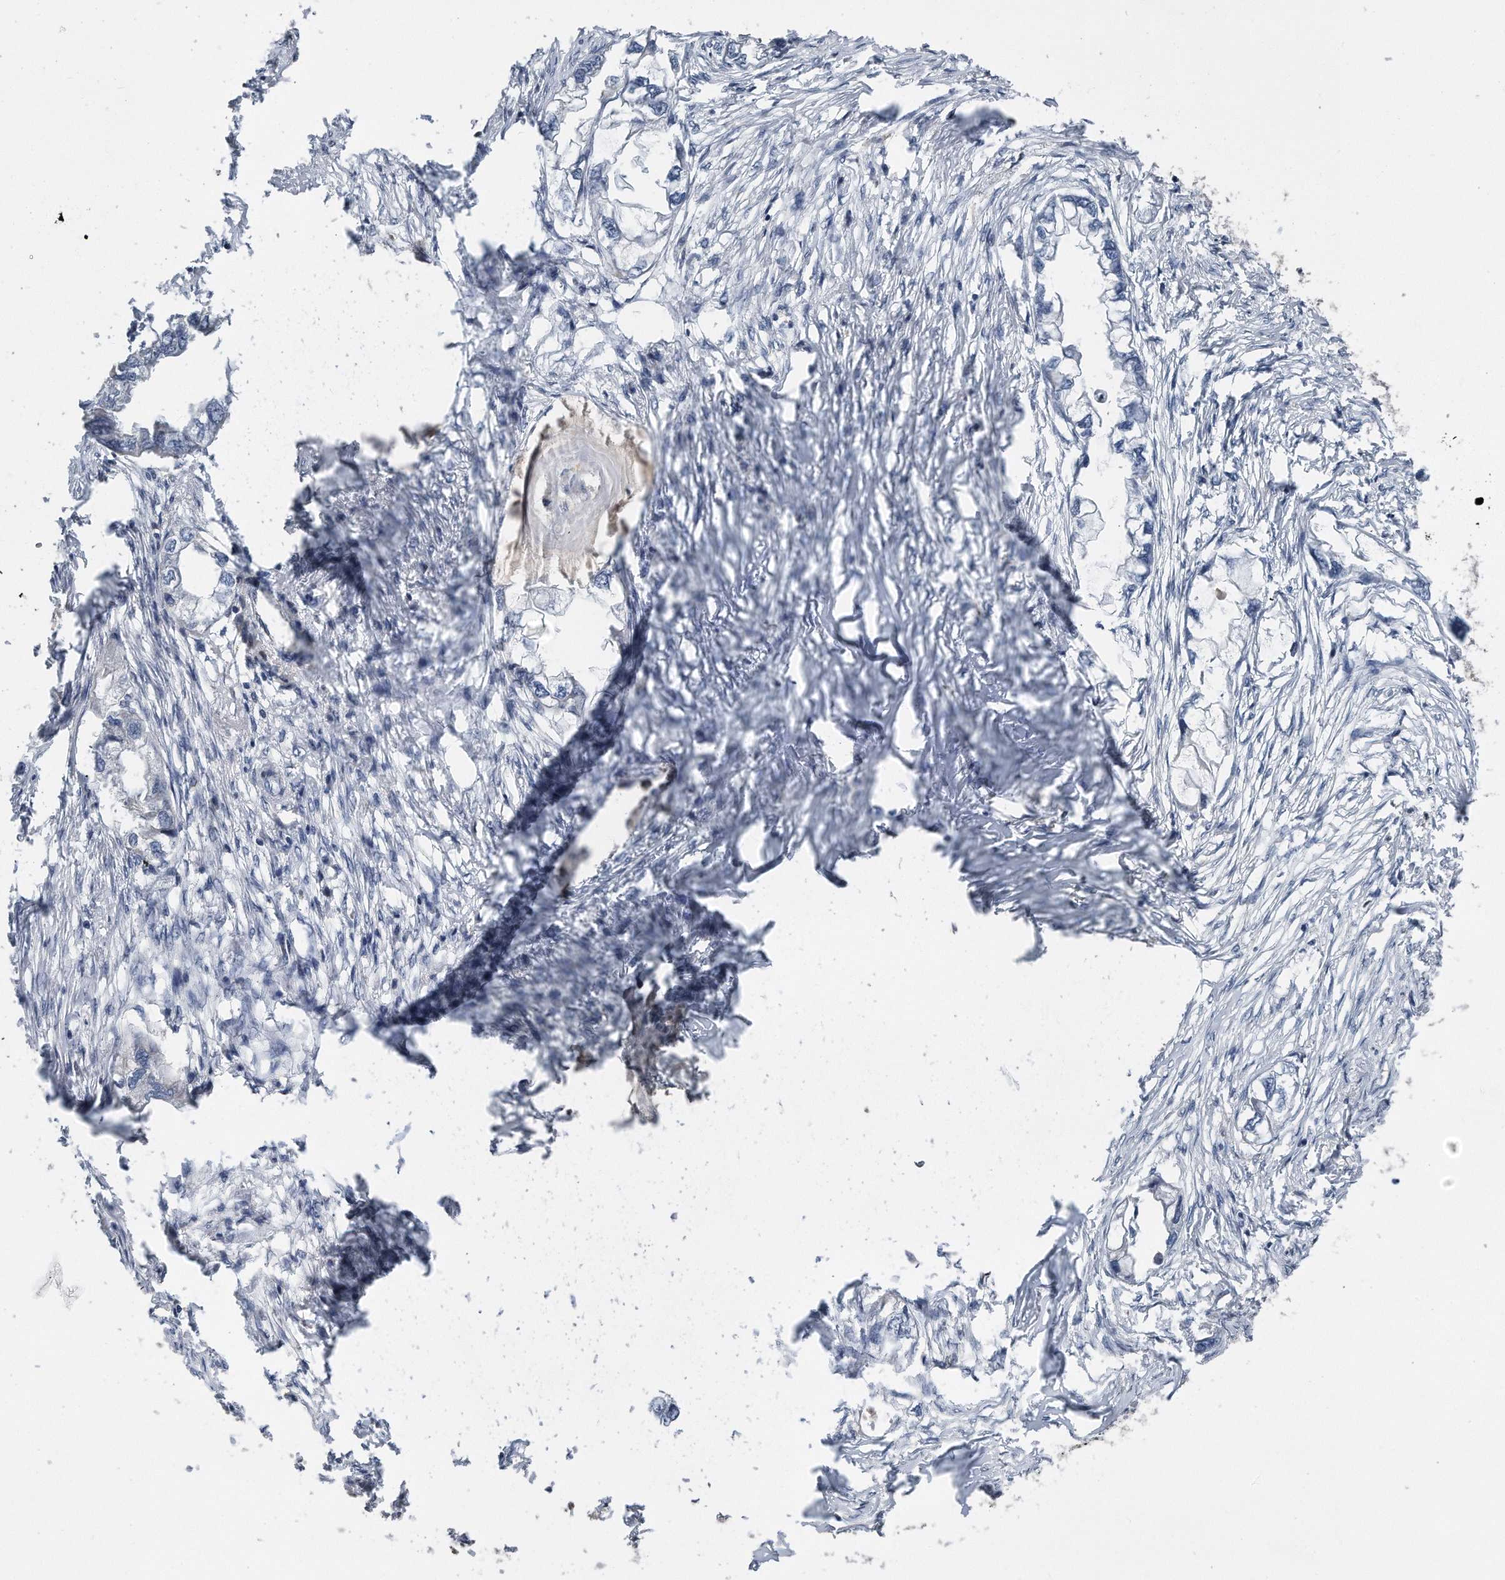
{"staining": {"intensity": "negative", "quantity": "none", "location": "none"}, "tissue": "endometrial cancer", "cell_type": "Tumor cells", "image_type": "cancer", "snomed": [{"axis": "morphology", "description": "Adenocarcinoma, NOS"}, {"axis": "morphology", "description": "Adenocarcinoma, metastatic, NOS"}, {"axis": "topography", "description": "Adipose tissue"}, {"axis": "topography", "description": "Endometrium"}], "caption": "There is no significant expression in tumor cells of endometrial cancer (adenocarcinoma).", "gene": "DST", "patient": {"sex": "female", "age": 67}}